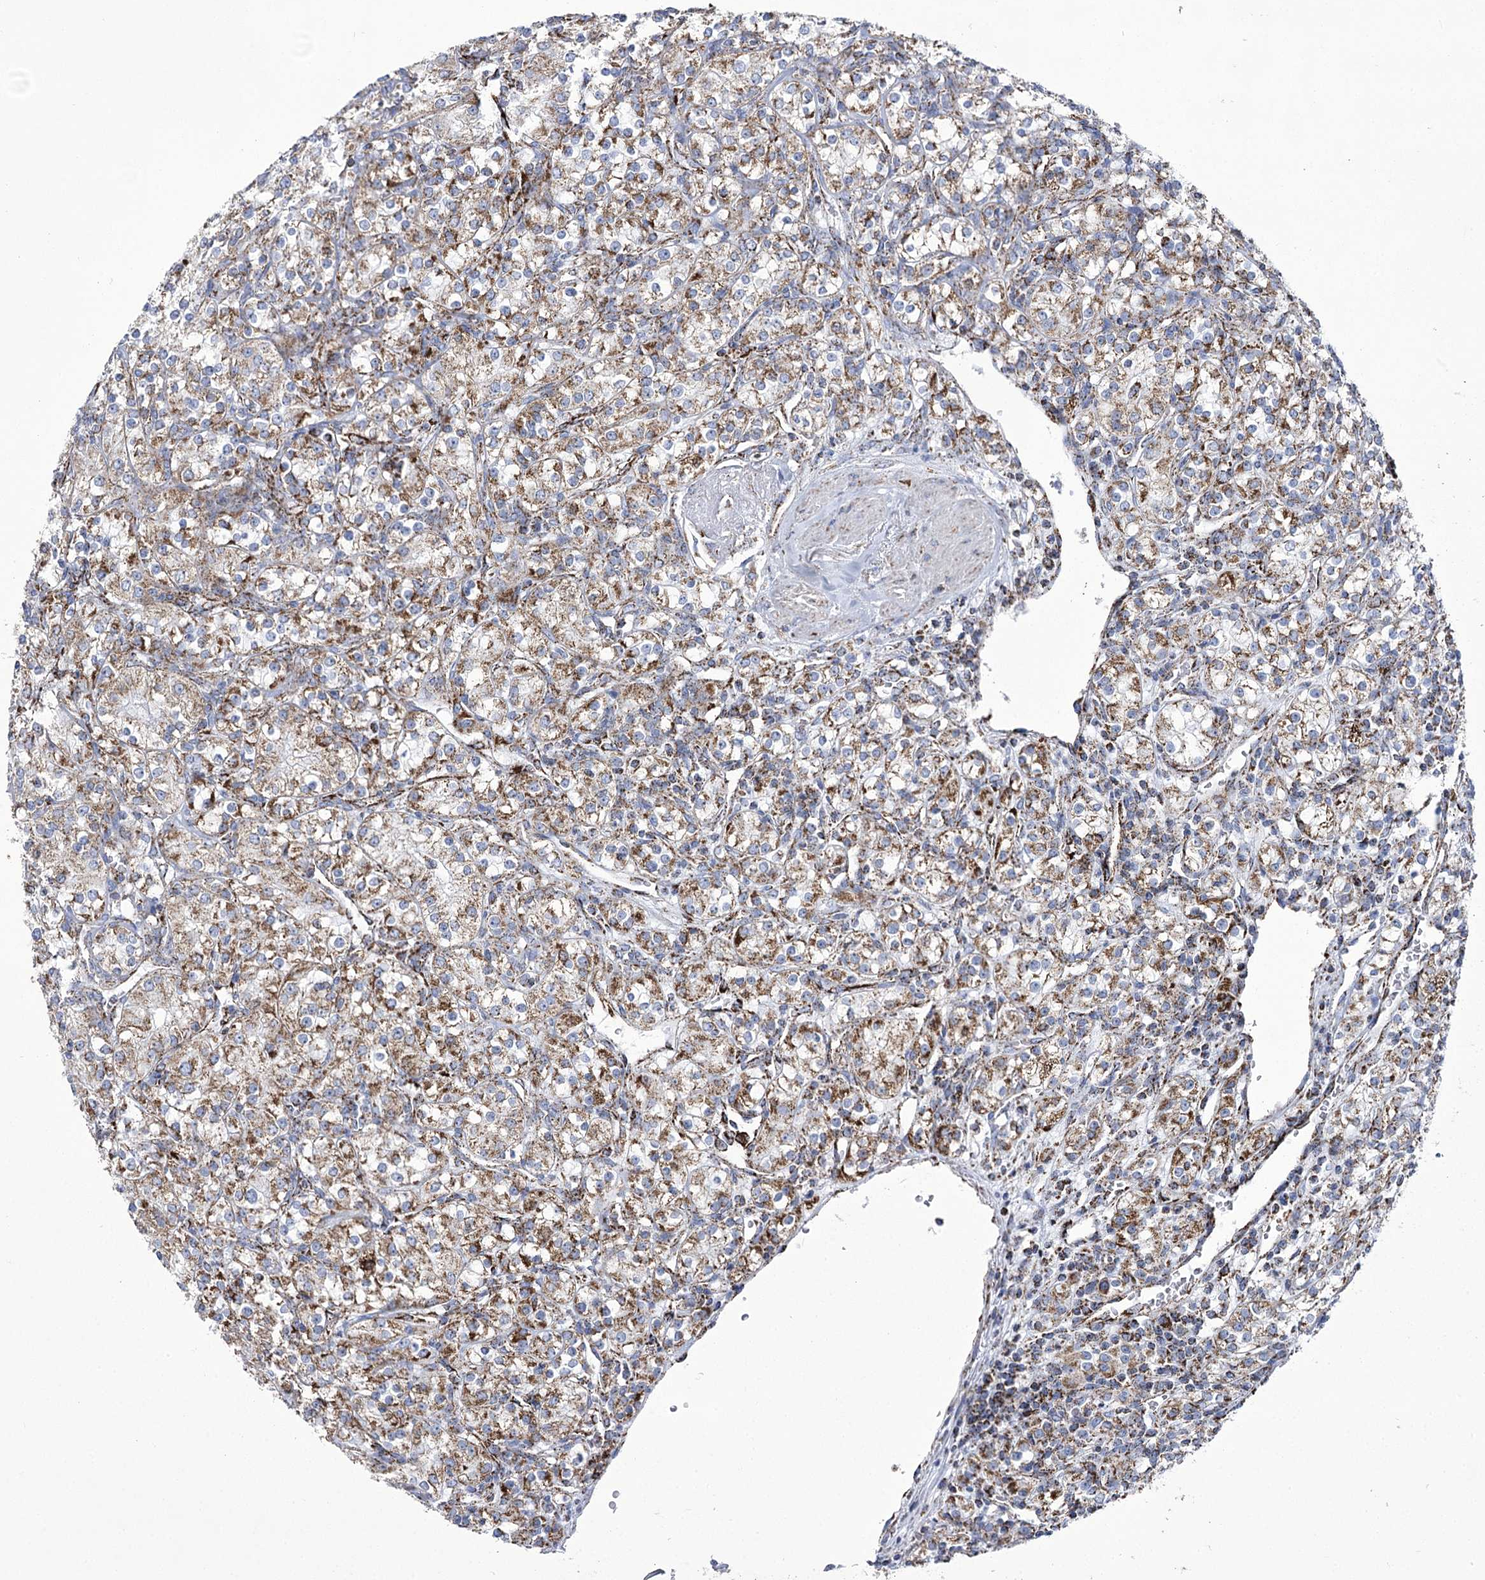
{"staining": {"intensity": "moderate", "quantity": "25%-75%", "location": "cytoplasmic/membranous"}, "tissue": "renal cancer", "cell_type": "Tumor cells", "image_type": "cancer", "snomed": [{"axis": "morphology", "description": "Adenocarcinoma, NOS"}, {"axis": "topography", "description": "Kidney"}], "caption": "DAB (3,3'-diaminobenzidine) immunohistochemical staining of human renal cancer (adenocarcinoma) shows moderate cytoplasmic/membranous protein positivity in approximately 25%-75% of tumor cells.", "gene": "PDHB", "patient": {"sex": "male", "age": 77}}